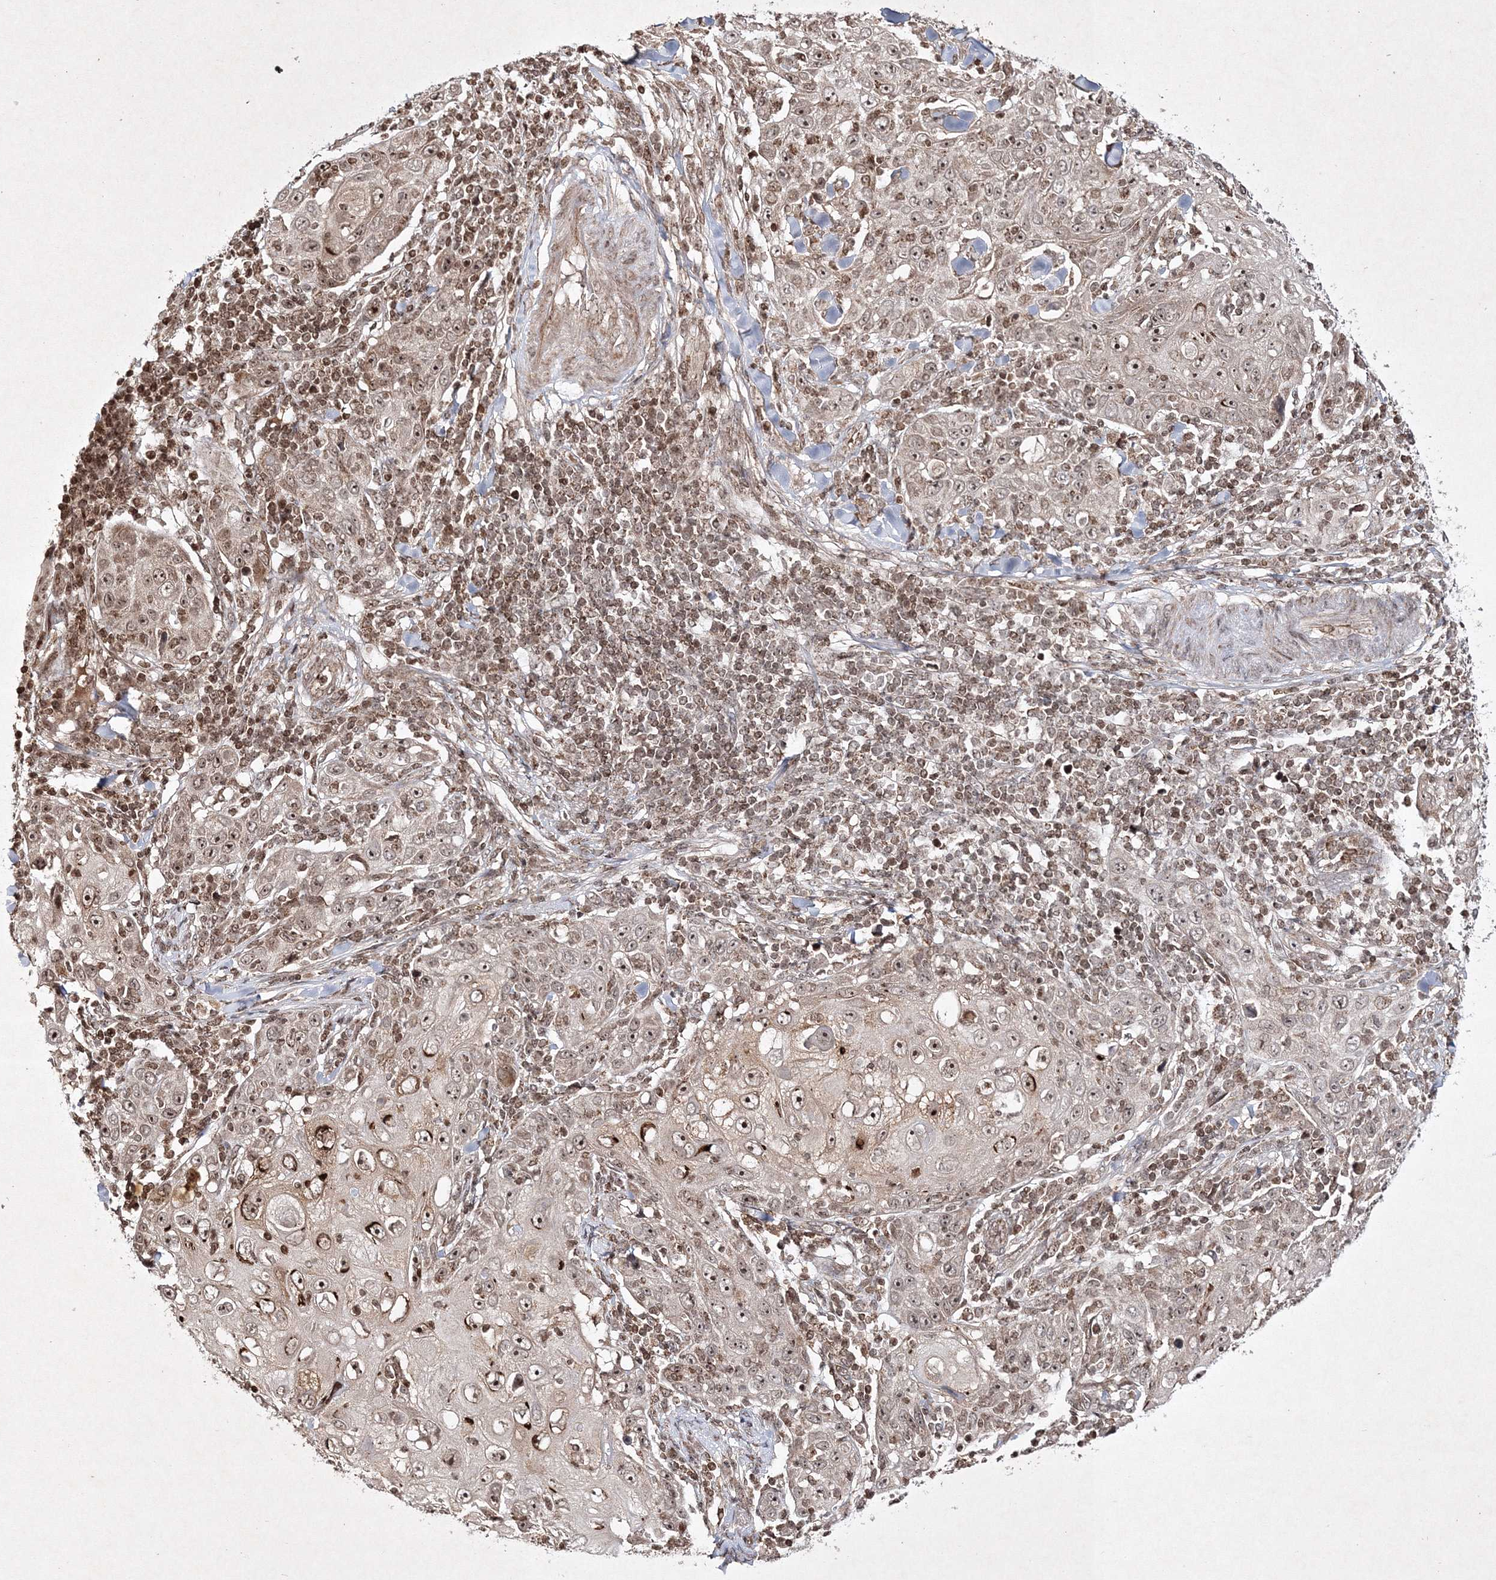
{"staining": {"intensity": "strong", "quantity": "25%-75%", "location": "cytoplasmic/membranous,nuclear"}, "tissue": "skin cancer", "cell_type": "Tumor cells", "image_type": "cancer", "snomed": [{"axis": "morphology", "description": "Squamous cell carcinoma, NOS"}, {"axis": "topography", "description": "Skin"}], "caption": "Immunohistochemical staining of skin squamous cell carcinoma displays strong cytoplasmic/membranous and nuclear protein expression in about 25%-75% of tumor cells. Ihc stains the protein of interest in brown and the nuclei are stained blue.", "gene": "CARM1", "patient": {"sex": "female", "age": 88}}